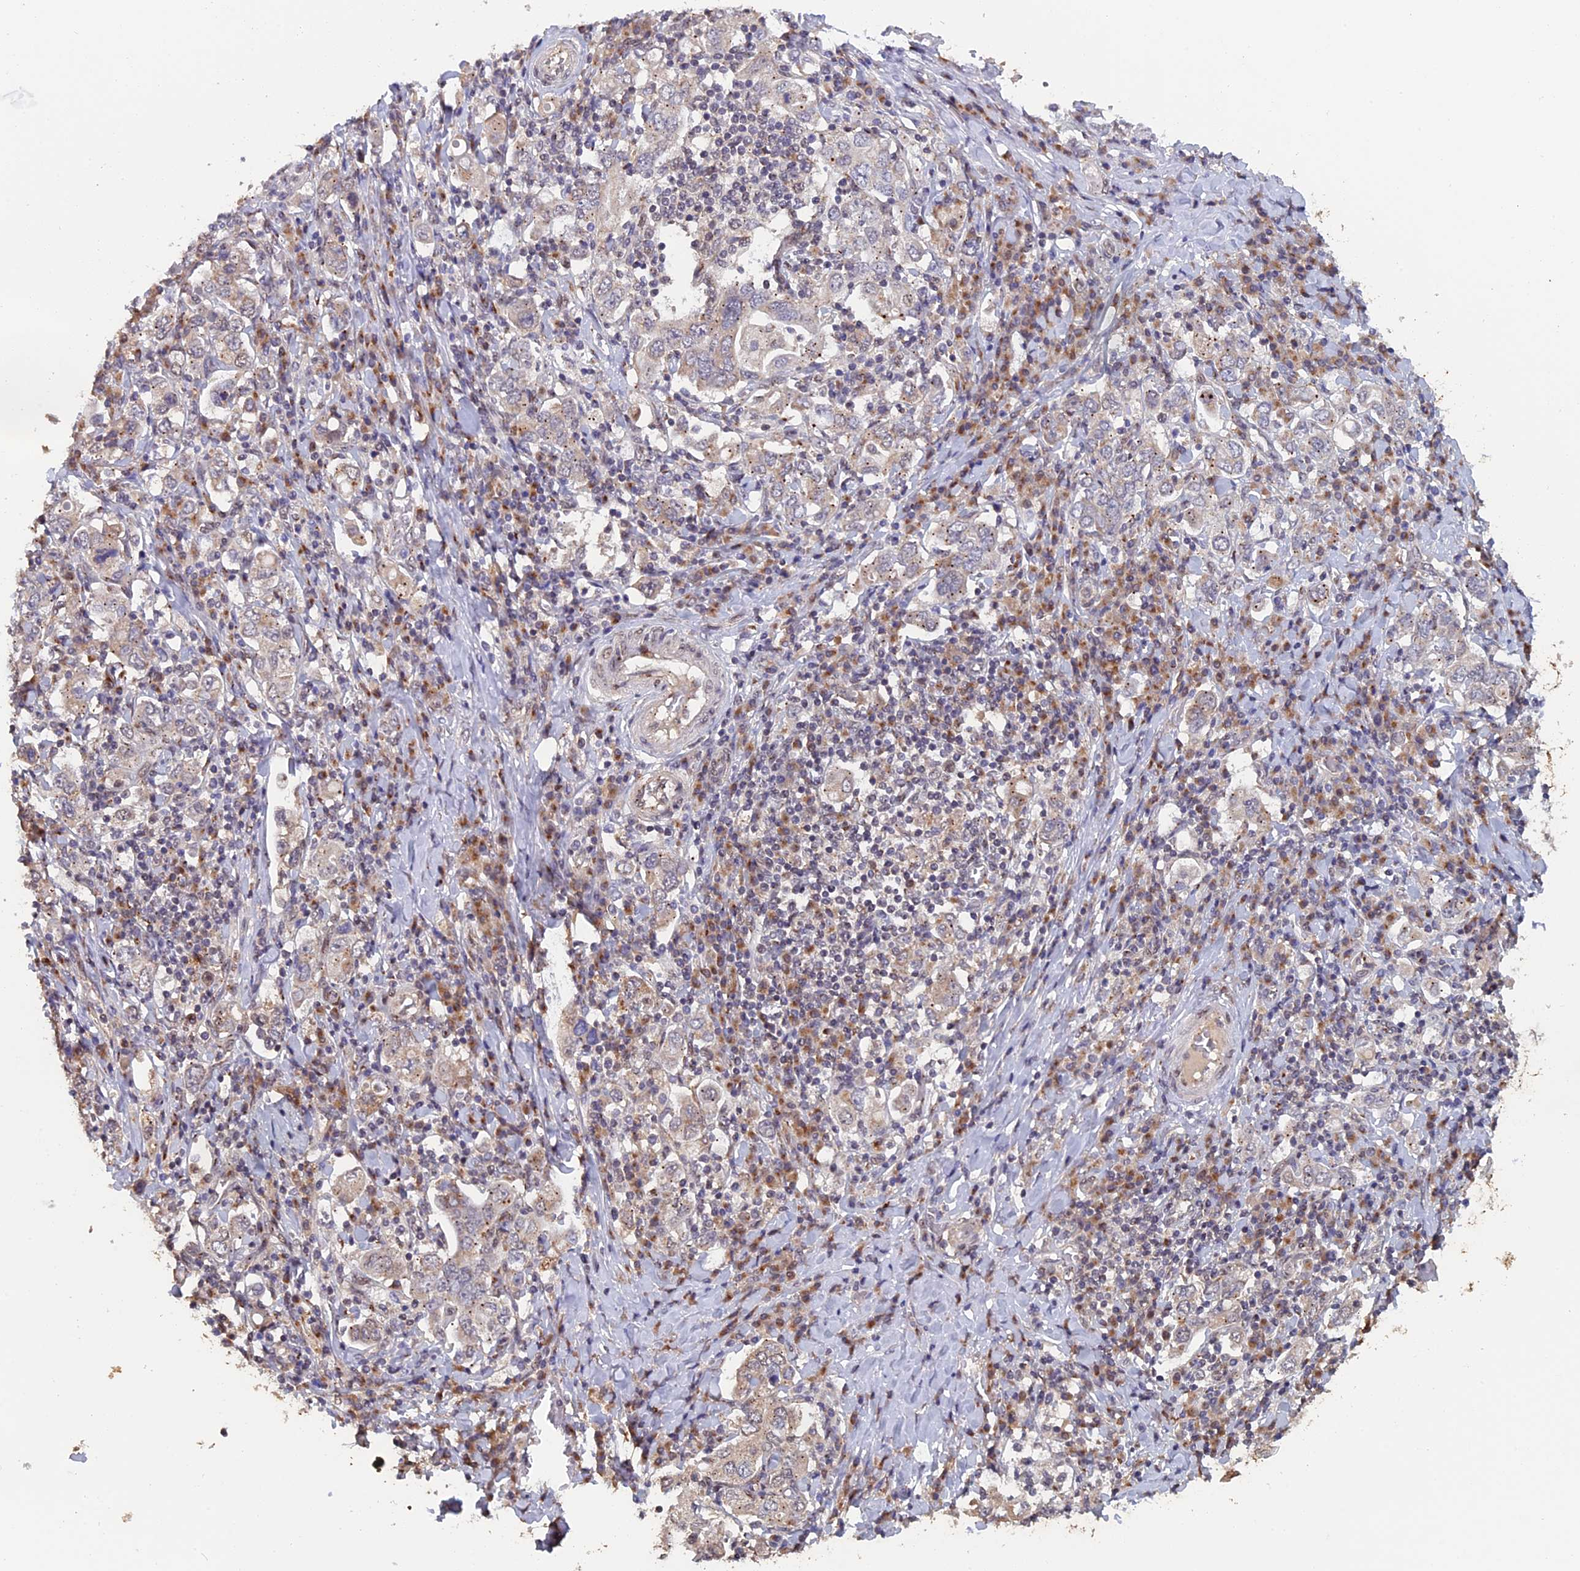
{"staining": {"intensity": "weak", "quantity": "25%-75%", "location": "cytoplasmic/membranous"}, "tissue": "stomach cancer", "cell_type": "Tumor cells", "image_type": "cancer", "snomed": [{"axis": "morphology", "description": "Adenocarcinoma, NOS"}, {"axis": "topography", "description": "Stomach, upper"}], "caption": "Immunohistochemical staining of stomach adenocarcinoma demonstrates low levels of weak cytoplasmic/membranous protein positivity in about 25%-75% of tumor cells.", "gene": "PIGQ", "patient": {"sex": "male", "age": 62}}